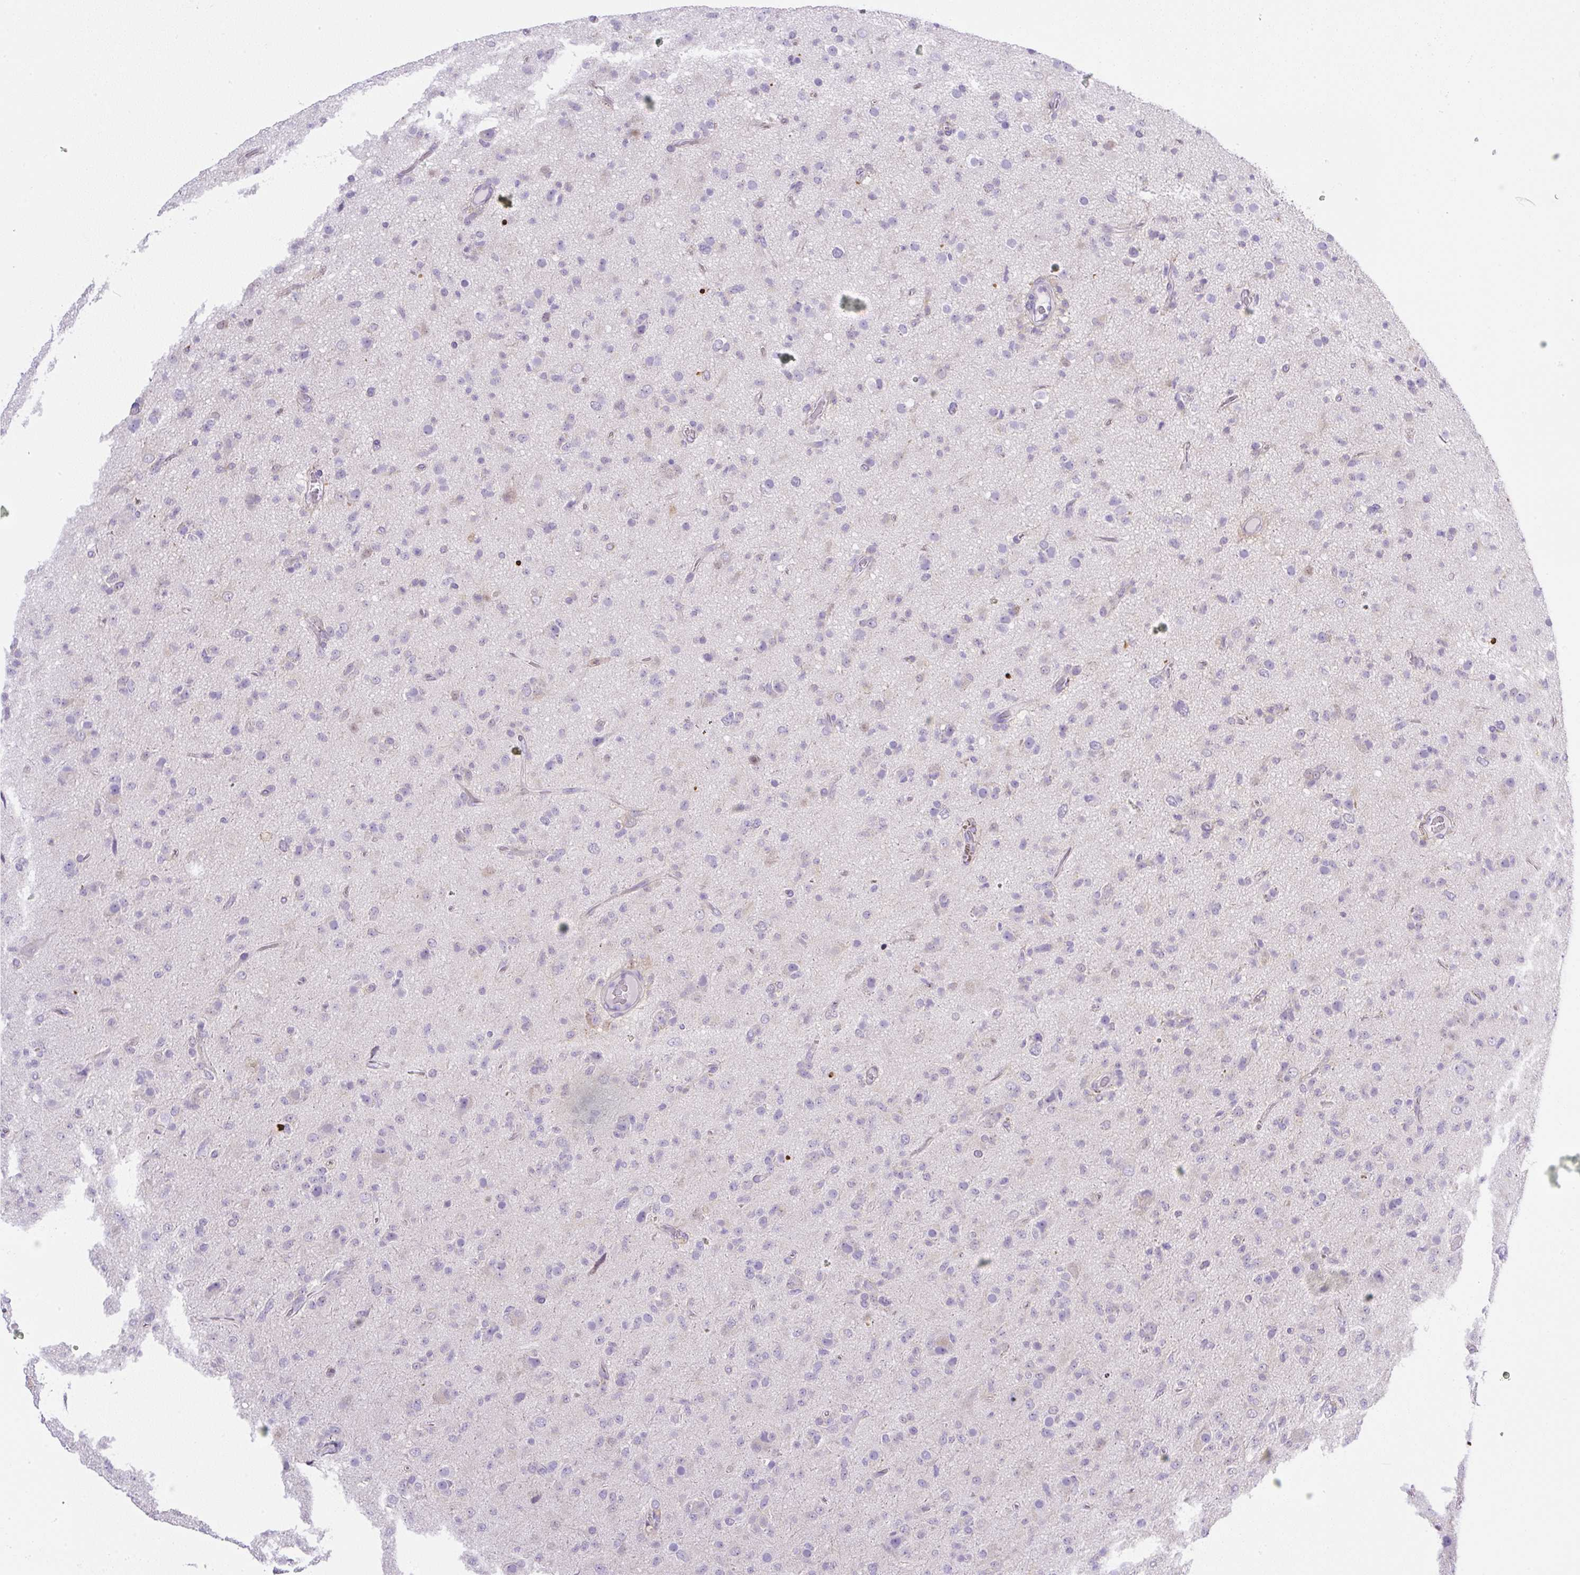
{"staining": {"intensity": "negative", "quantity": "none", "location": "none"}, "tissue": "glioma", "cell_type": "Tumor cells", "image_type": "cancer", "snomed": [{"axis": "morphology", "description": "Glioma, malignant, Low grade"}, {"axis": "topography", "description": "Brain"}], "caption": "Immunohistochemistry histopathology image of low-grade glioma (malignant) stained for a protein (brown), which displays no expression in tumor cells.", "gene": "PIP5KL1", "patient": {"sex": "male", "age": 65}}